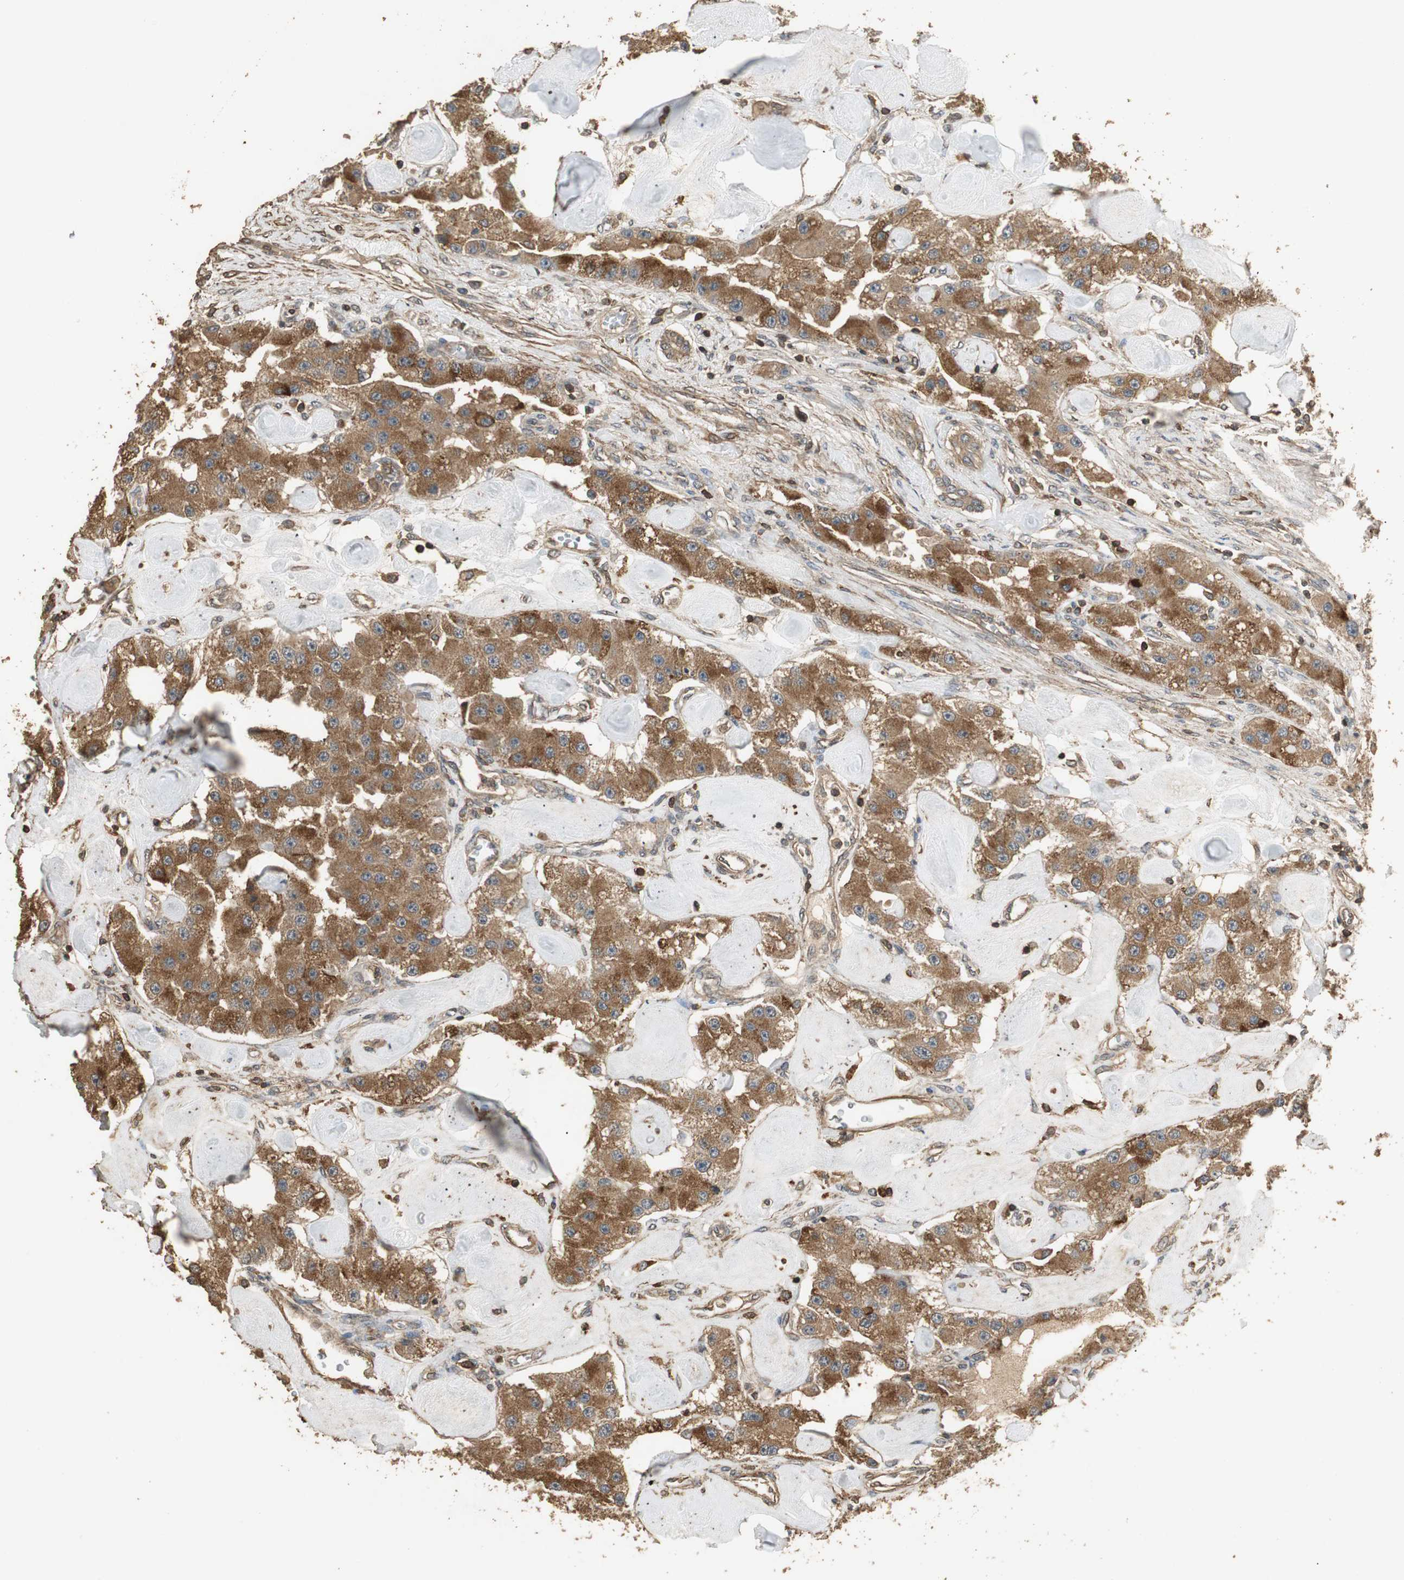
{"staining": {"intensity": "strong", "quantity": ">75%", "location": "cytoplasmic/membranous"}, "tissue": "carcinoid", "cell_type": "Tumor cells", "image_type": "cancer", "snomed": [{"axis": "morphology", "description": "Carcinoid, malignant, NOS"}, {"axis": "topography", "description": "Pancreas"}], "caption": "The immunohistochemical stain shows strong cytoplasmic/membranous positivity in tumor cells of malignant carcinoid tissue. The staining is performed using DAB (3,3'-diaminobenzidine) brown chromogen to label protein expression. The nuclei are counter-stained blue using hematoxylin.", "gene": "USP2", "patient": {"sex": "male", "age": 41}}